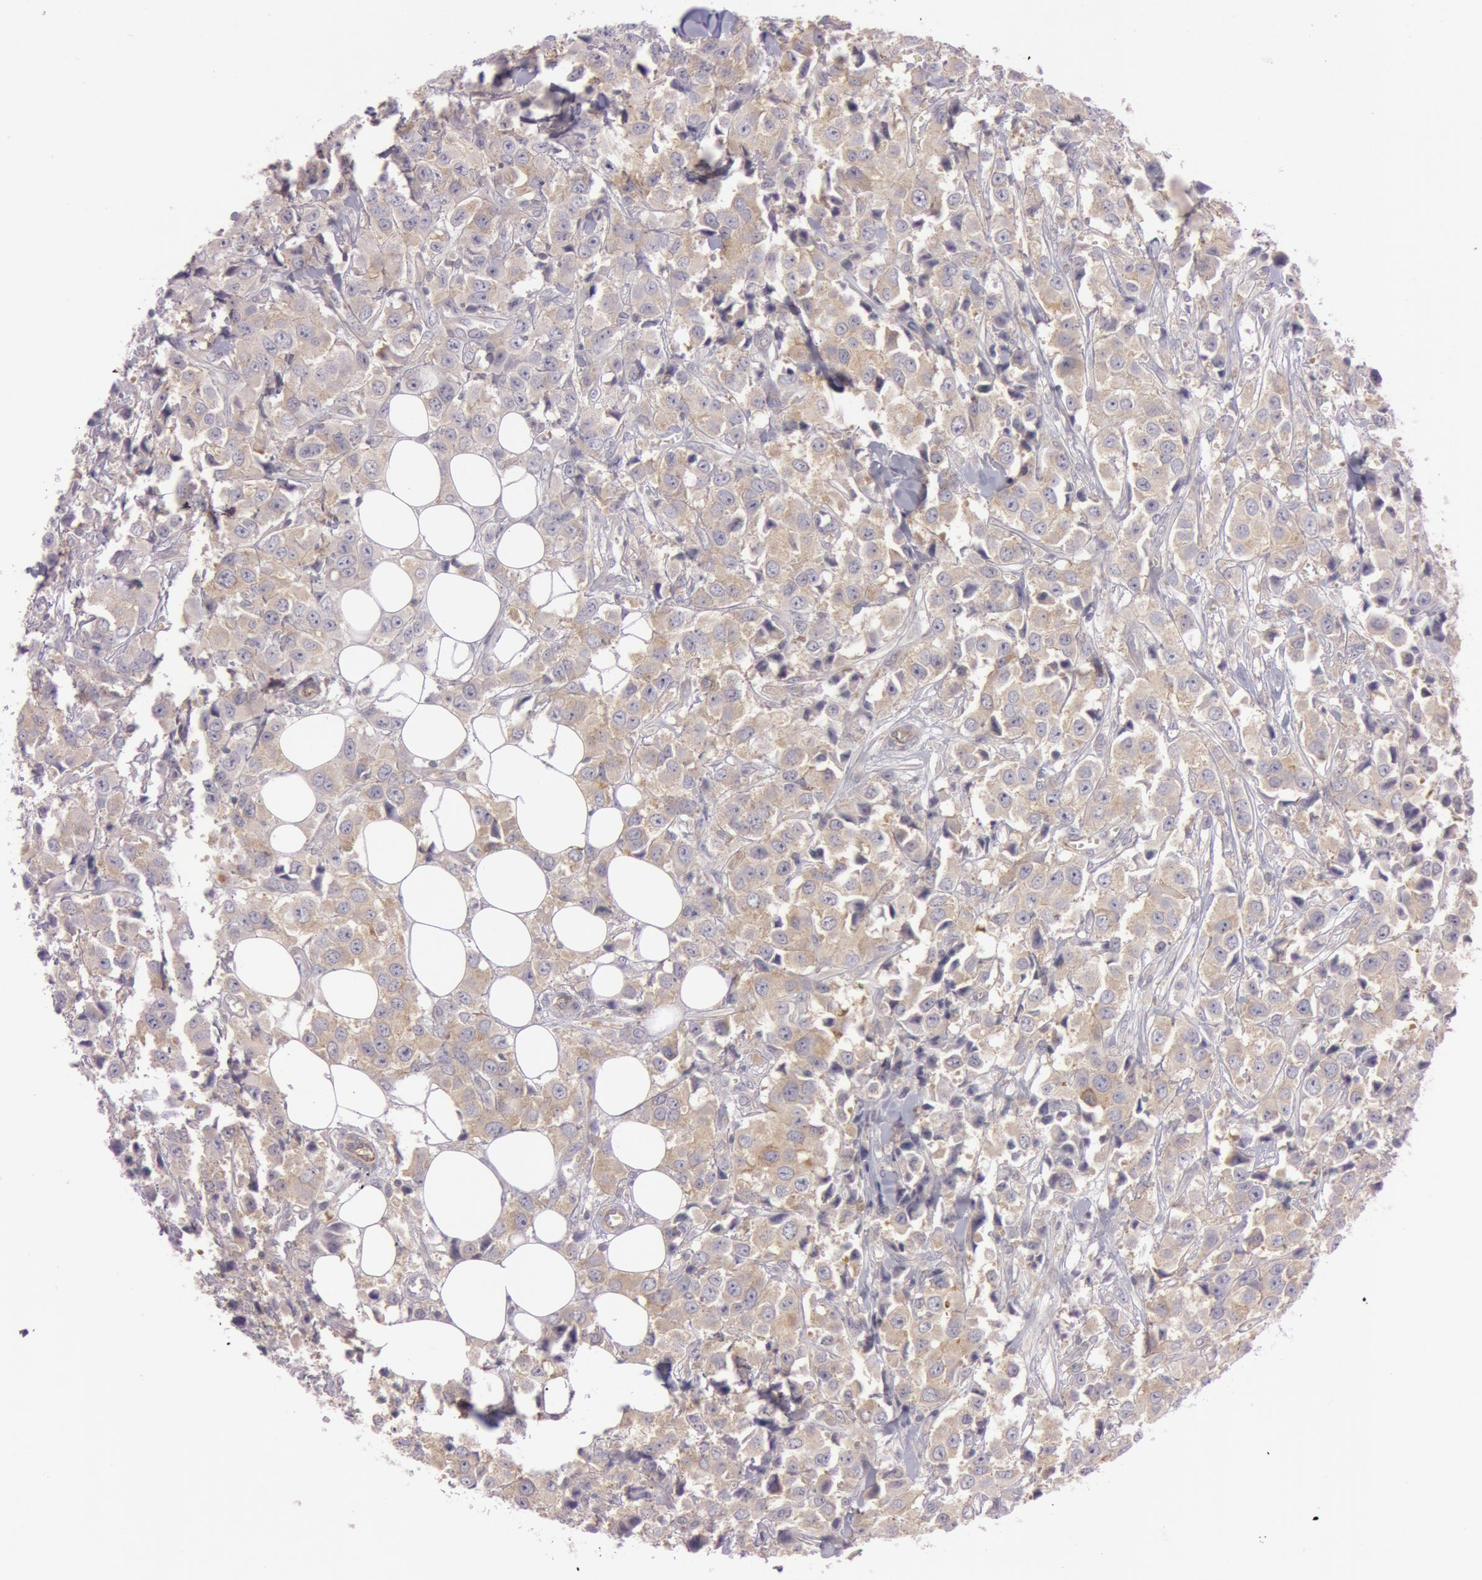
{"staining": {"intensity": "moderate", "quantity": "25%-75%", "location": "cytoplasmic/membranous"}, "tissue": "breast cancer", "cell_type": "Tumor cells", "image_type": "cancer", "snomed": [{"axis": "morphology", "description": "Duct carcinoma"}, {"axis": "topography", "description": "Breast"}], "caption": "About 25%-75% of tumor cells in human breast cancer exhibit moderate cytoplasmic/membranous protein expression as visualized by brown immunohistochemical staining.", "gene": "RALGAPA1", "patient": {"sex": "female", "age": 58}}